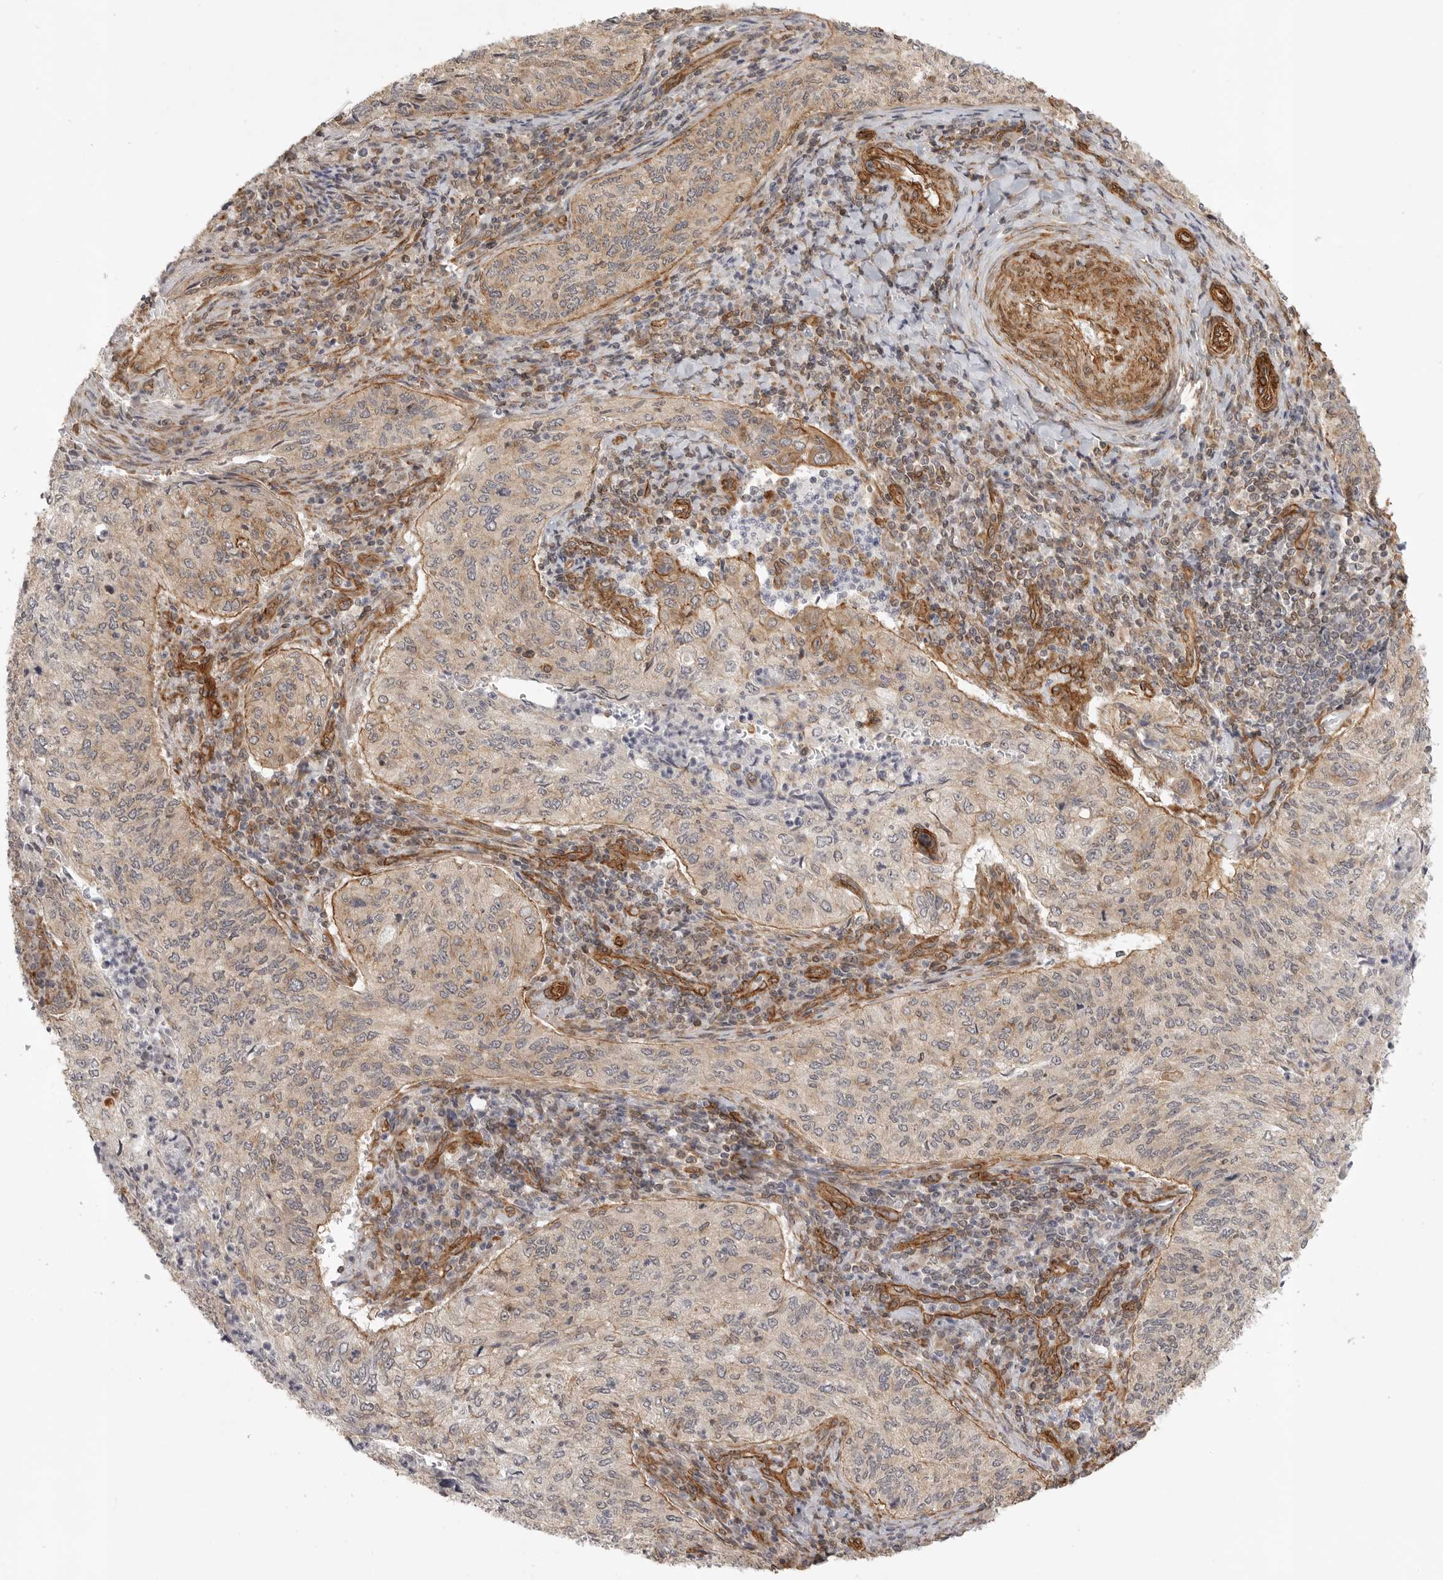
{"staining": {"intensity": "negative", "quantity": "none", "location": "none"}, "tissue": "cervical cancer", "cell_type": "Tumor cells", "image_type": "cancer", "snomed": [{"axis": "morphology", "description": "Squamous cell carcinoma, NOS"}, {"axis": "topography", "description": "Cervix"}], "caption": "Immunohistochemistry photomicrograph of neoplastic tissue: human cervical cancer (squamous cell carcinoma) stained with DAB (3,3'-diaminobenzidine) demonstrates no significant protein staining in tumor cells.", "gene": "ATOH7", "patient": {"sex": "female", "age": 30}}